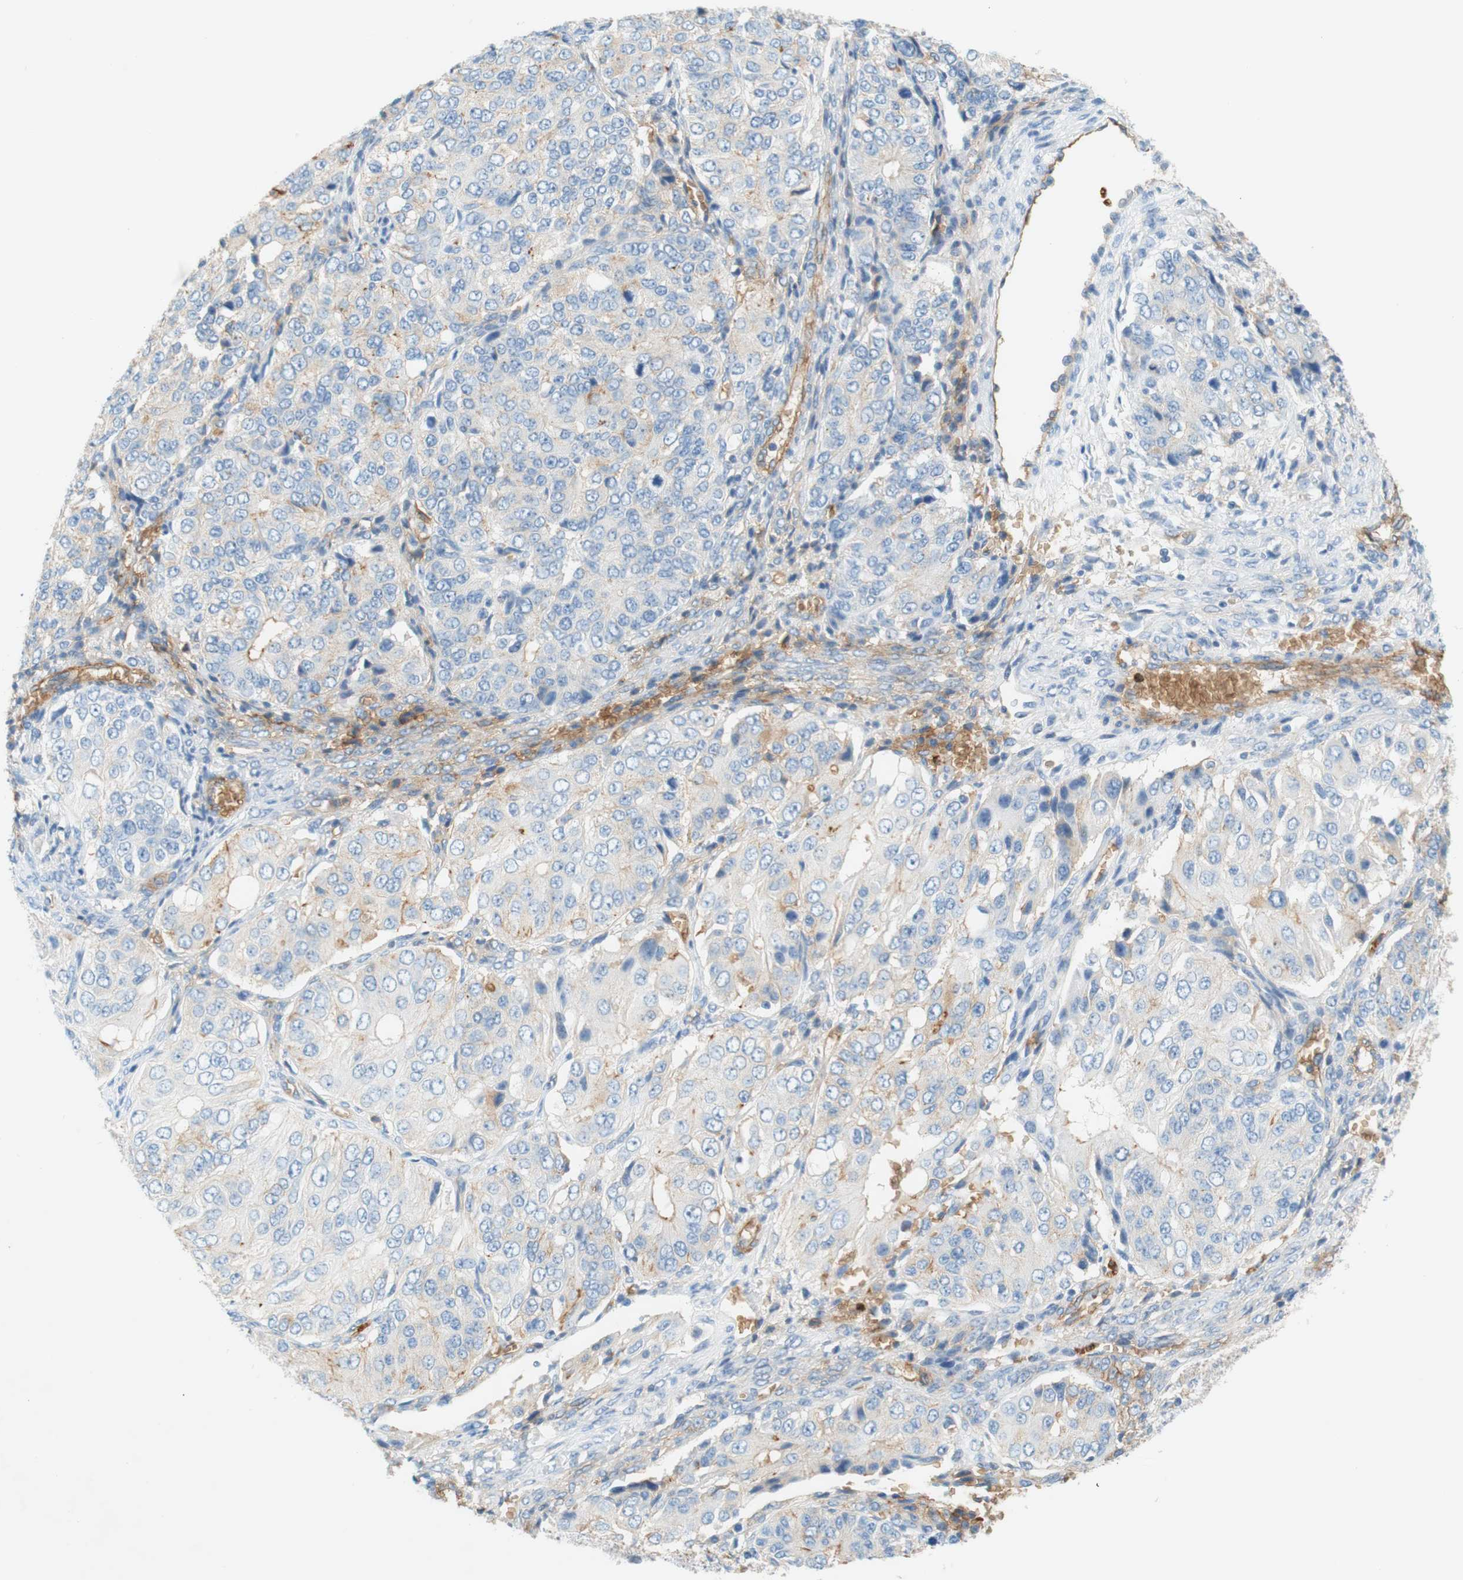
{"staining": {"intensity": "weak", "quantity": "<25%", "location": "cytoplasmic/membranous"}, "tissue": "ovarian cancer", "cell_type": "Tumor cells", "image_type": "cancer", "snomed": [{"axis": "morphology", "description": "Carcinoma, endometroid"}, {"axis": "topography", "description": "Ovary"}], "caption": "DAB (3,3'-diaminobenzidine) immunohistochemical staining of human ovarian cancer demonstrates no significant expression in tumor cells.", "gene": "STOM", "patient": {"sex": "female", "age": 51}}